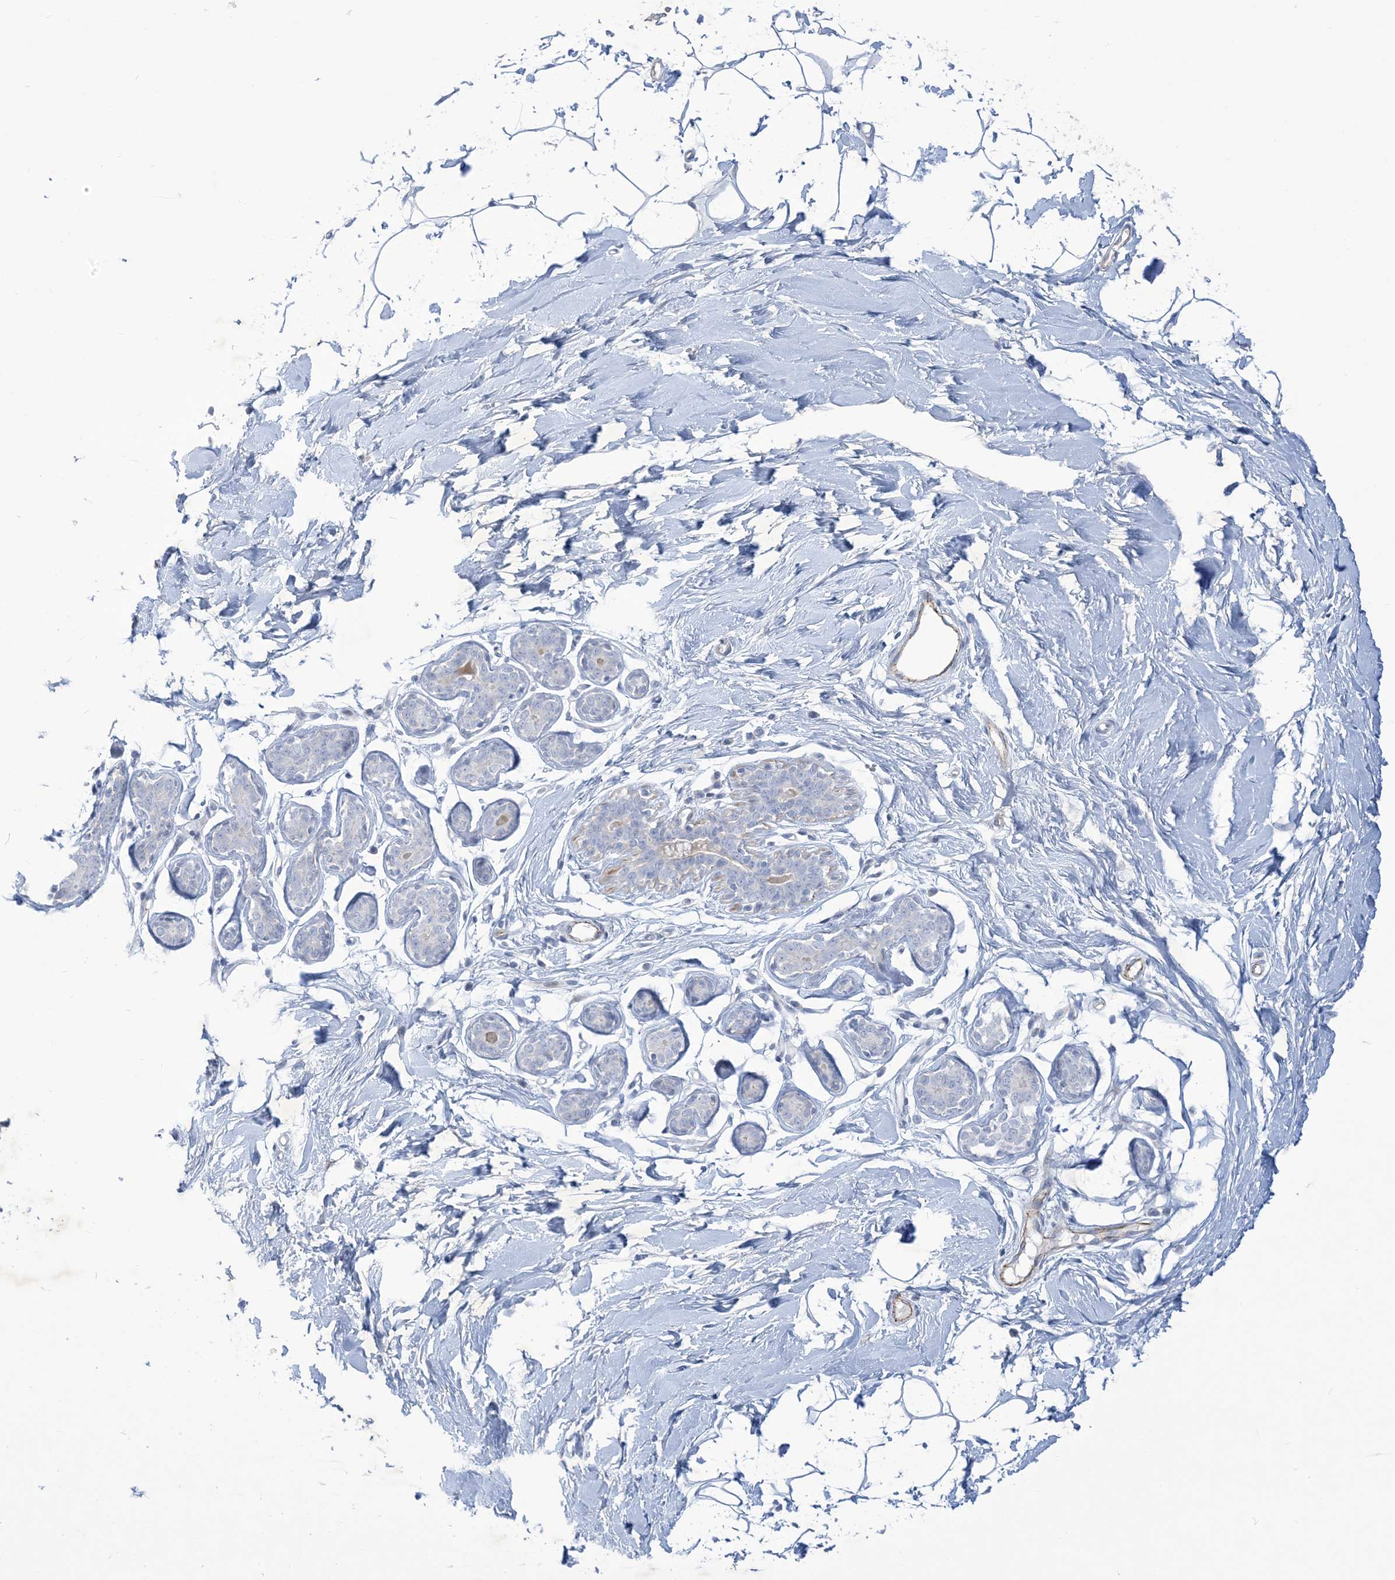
{"staining": {"intensity": "negative", "quantity": "none", "location": "none"}, "tissue": "adipose tissue", "cell_type": "Adipocytes", "image_type": "normal", "snomed": [{"axis": "morphology", "description": "Normal tissue, NOS"}, {"axis": "topography", "description": "Breast"}], "caption": "DAB immunohistochemical staining of unremarkable adipose tissue displays no significant positivity in adipocytes. Nuclei are stained in blue.", "gene": "B3GNT7", "patient": {"sex": "female", "age": 23}}